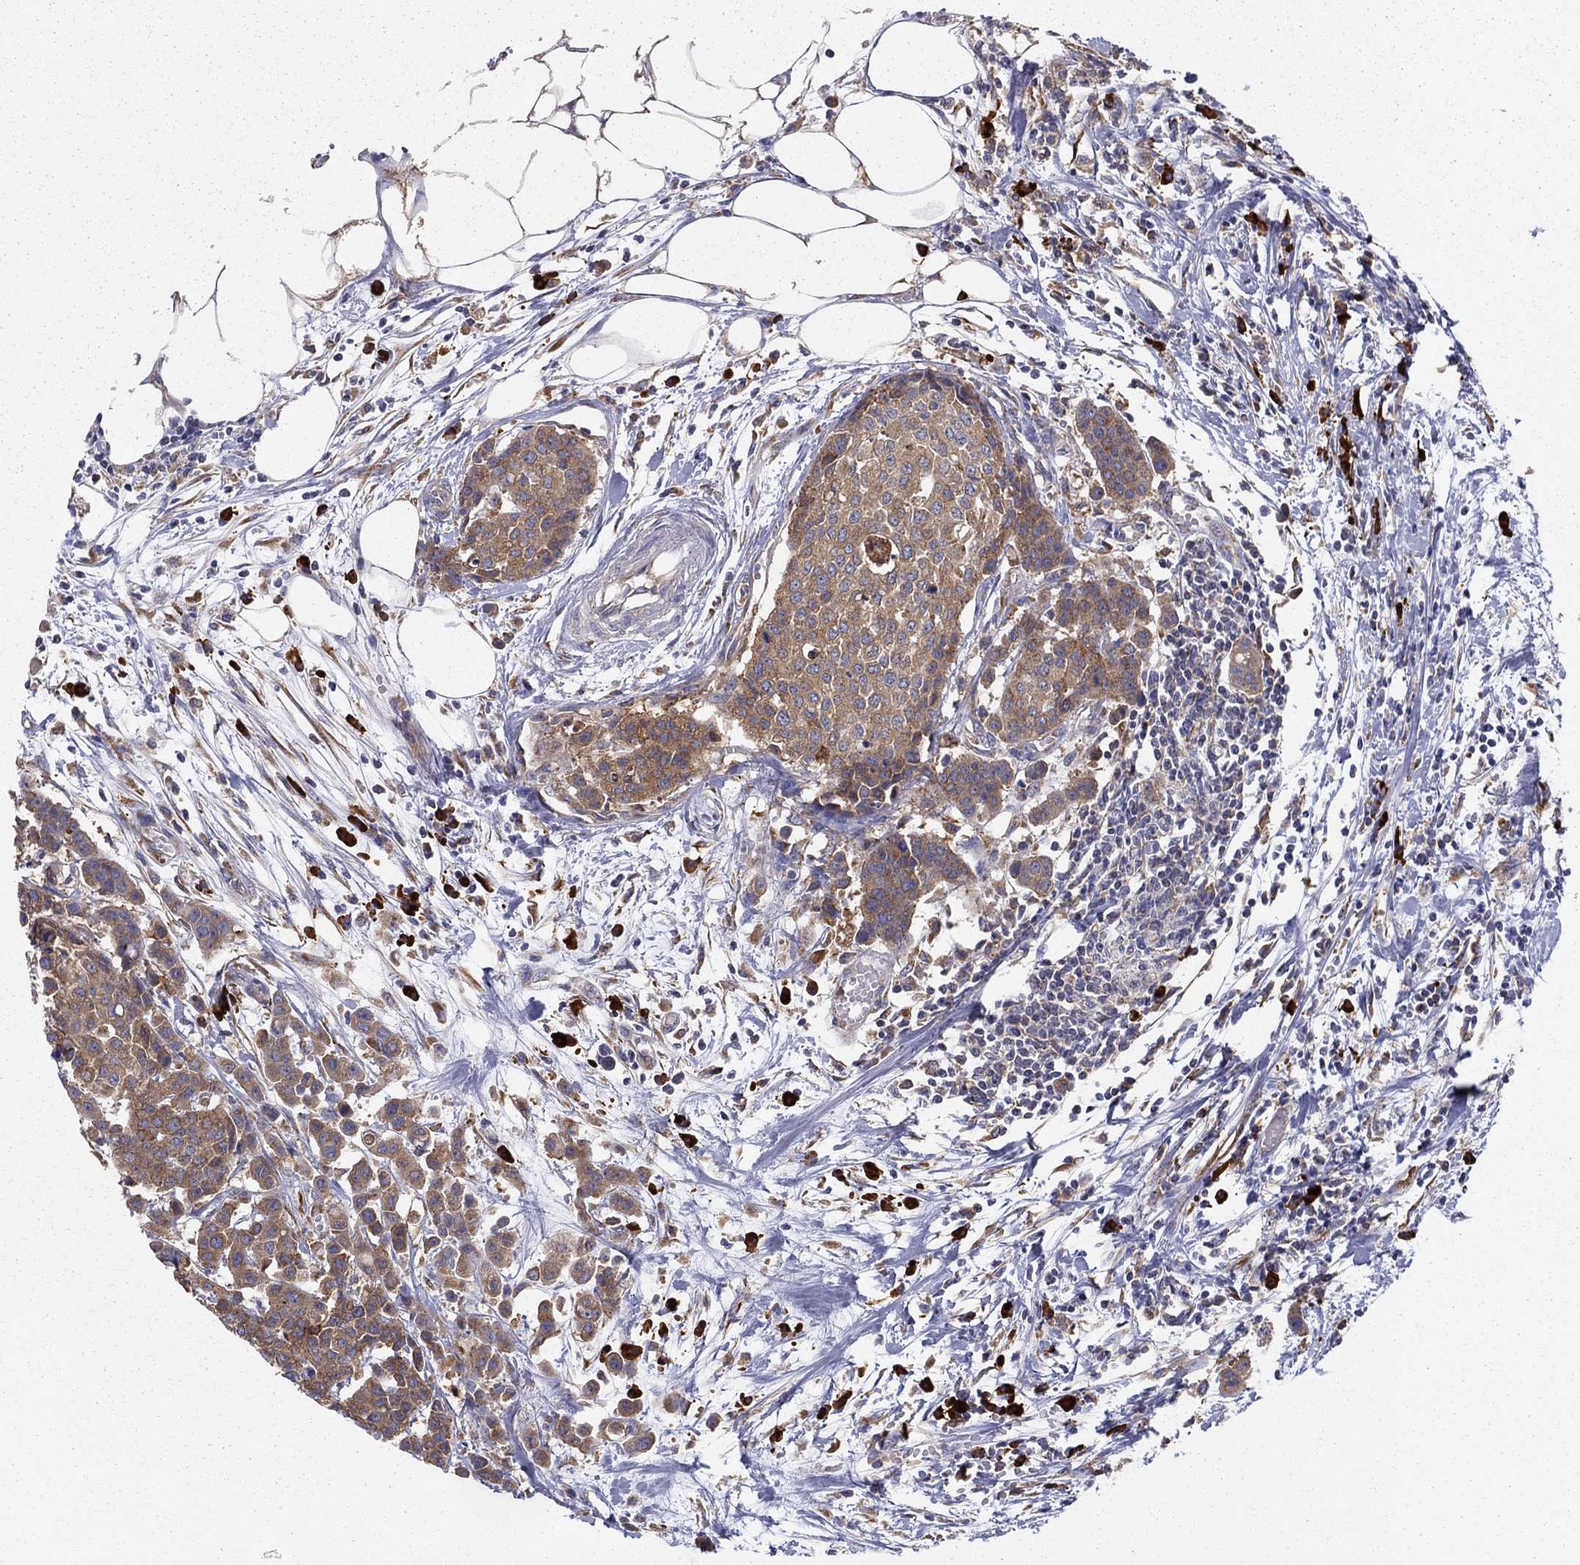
{"staining": {"intensity": "moderate", "quantity": ">75%", "location": "cytoplasmic/membranous"}, "tissue": "carcinoid", "cell_type": "Tumor cells", "image_type": "cancer", "snomed": [{"axis": "morphology", "description": "Carcinoid, malignant, NOS"}, {"axis": "topography", "description": "Colon"}], "caption": "Human malignant carcinoid stained with a brown dye shows moderate cytoplasmic/membranous positive positivity in about >75% of tumor cells.", "gene": "PRDX4", "patient": {"sex": "male", "age": 81}}